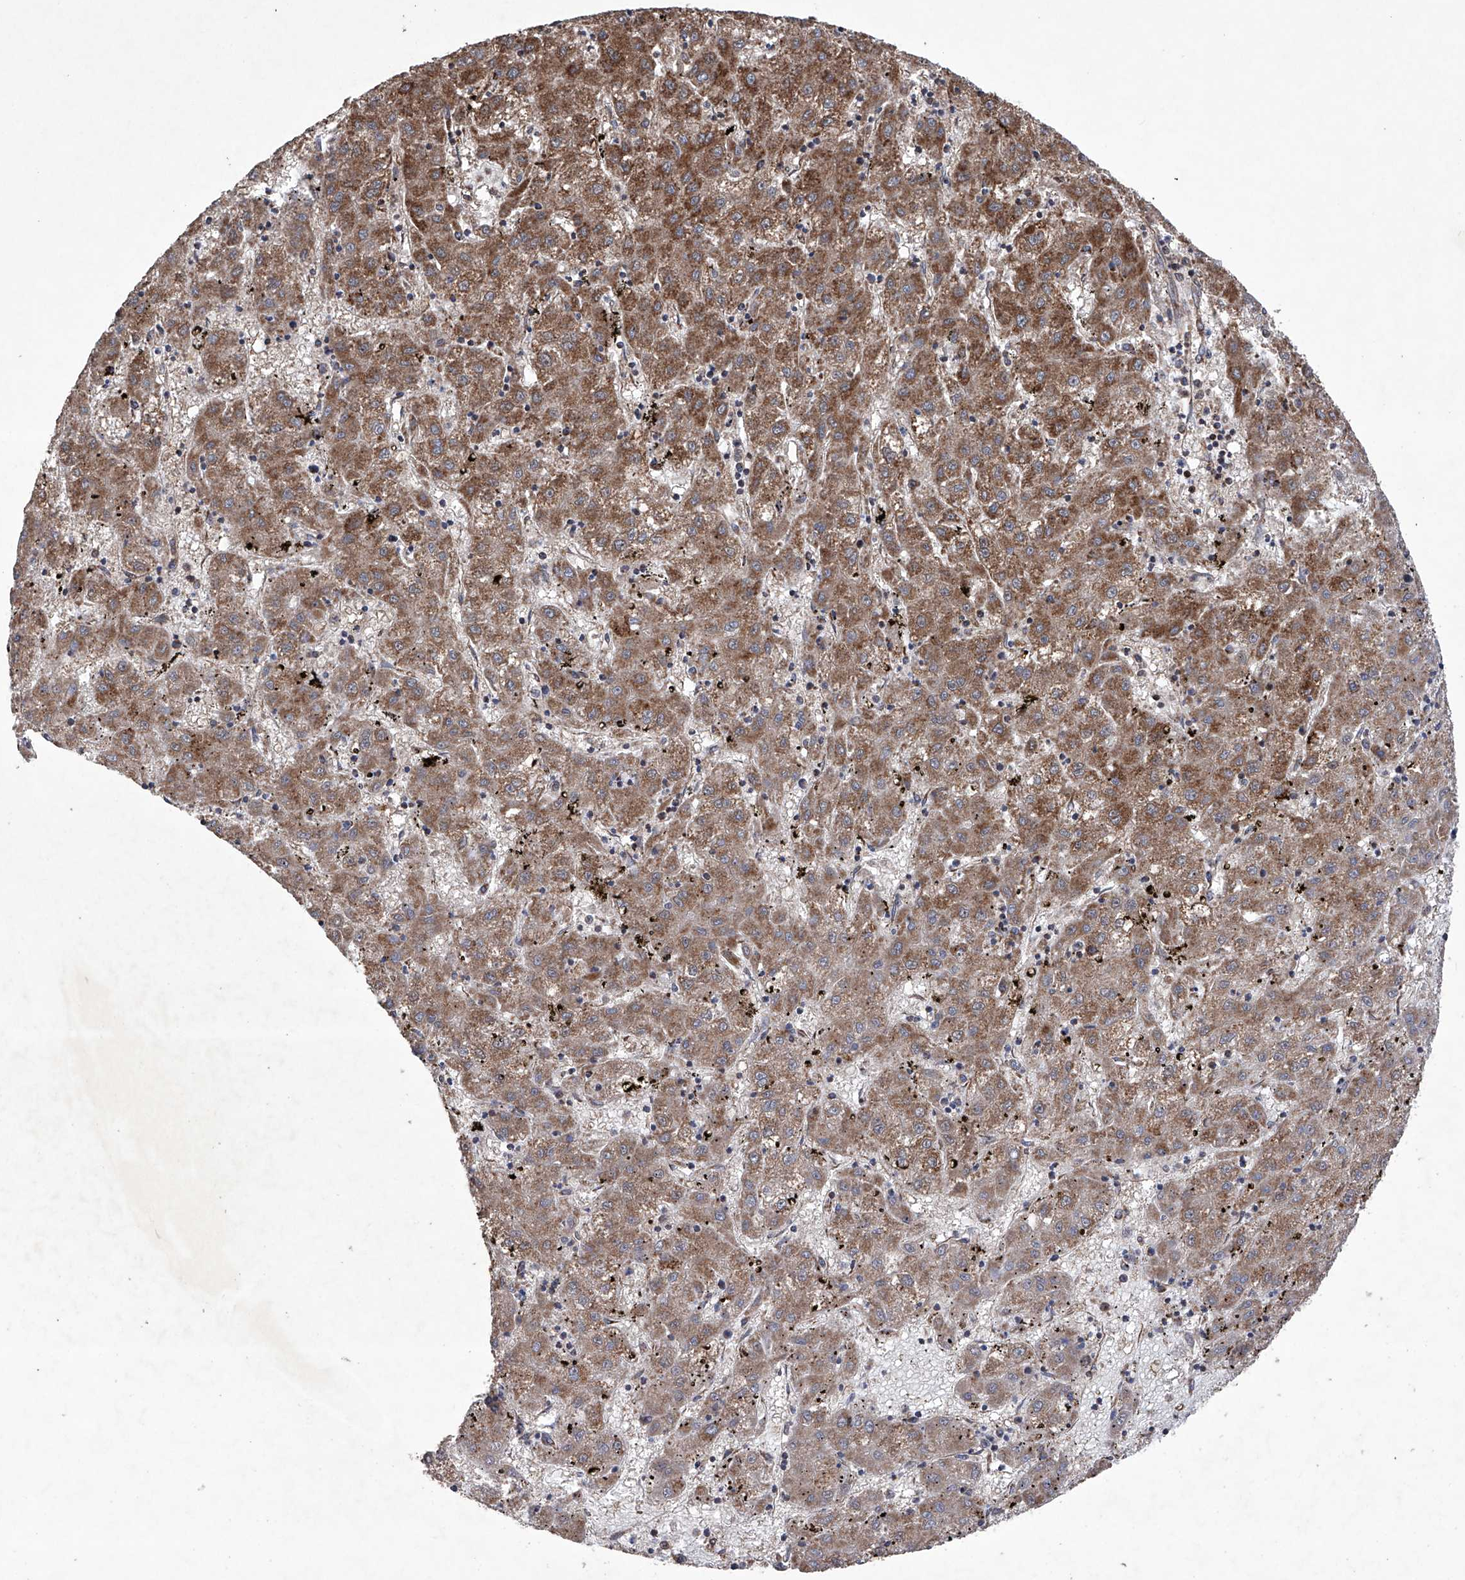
{"staining": {"intensity": "moderate", "quantity": ">75%", "location": "cytoplasmic/membranous"}, "tissue": "liver cancer", "cell_type": "Tumor cells", "image_type": "cancer", "snomed": [{"axis": "morphology", "description": "Carcinoma, Hepatocellular, NOS"}, {"axis": "topography", "description": "Liver"}], "caption": "Immunohistochemical staining of hepatocellular carcinoma (liver) reveals medium levels of moderate cytoplasmic/membranous protein staining in approximately >75% of tumor cells.", "gene": "EFCAB2", "patient": {"sex": "male", "age": 72}}